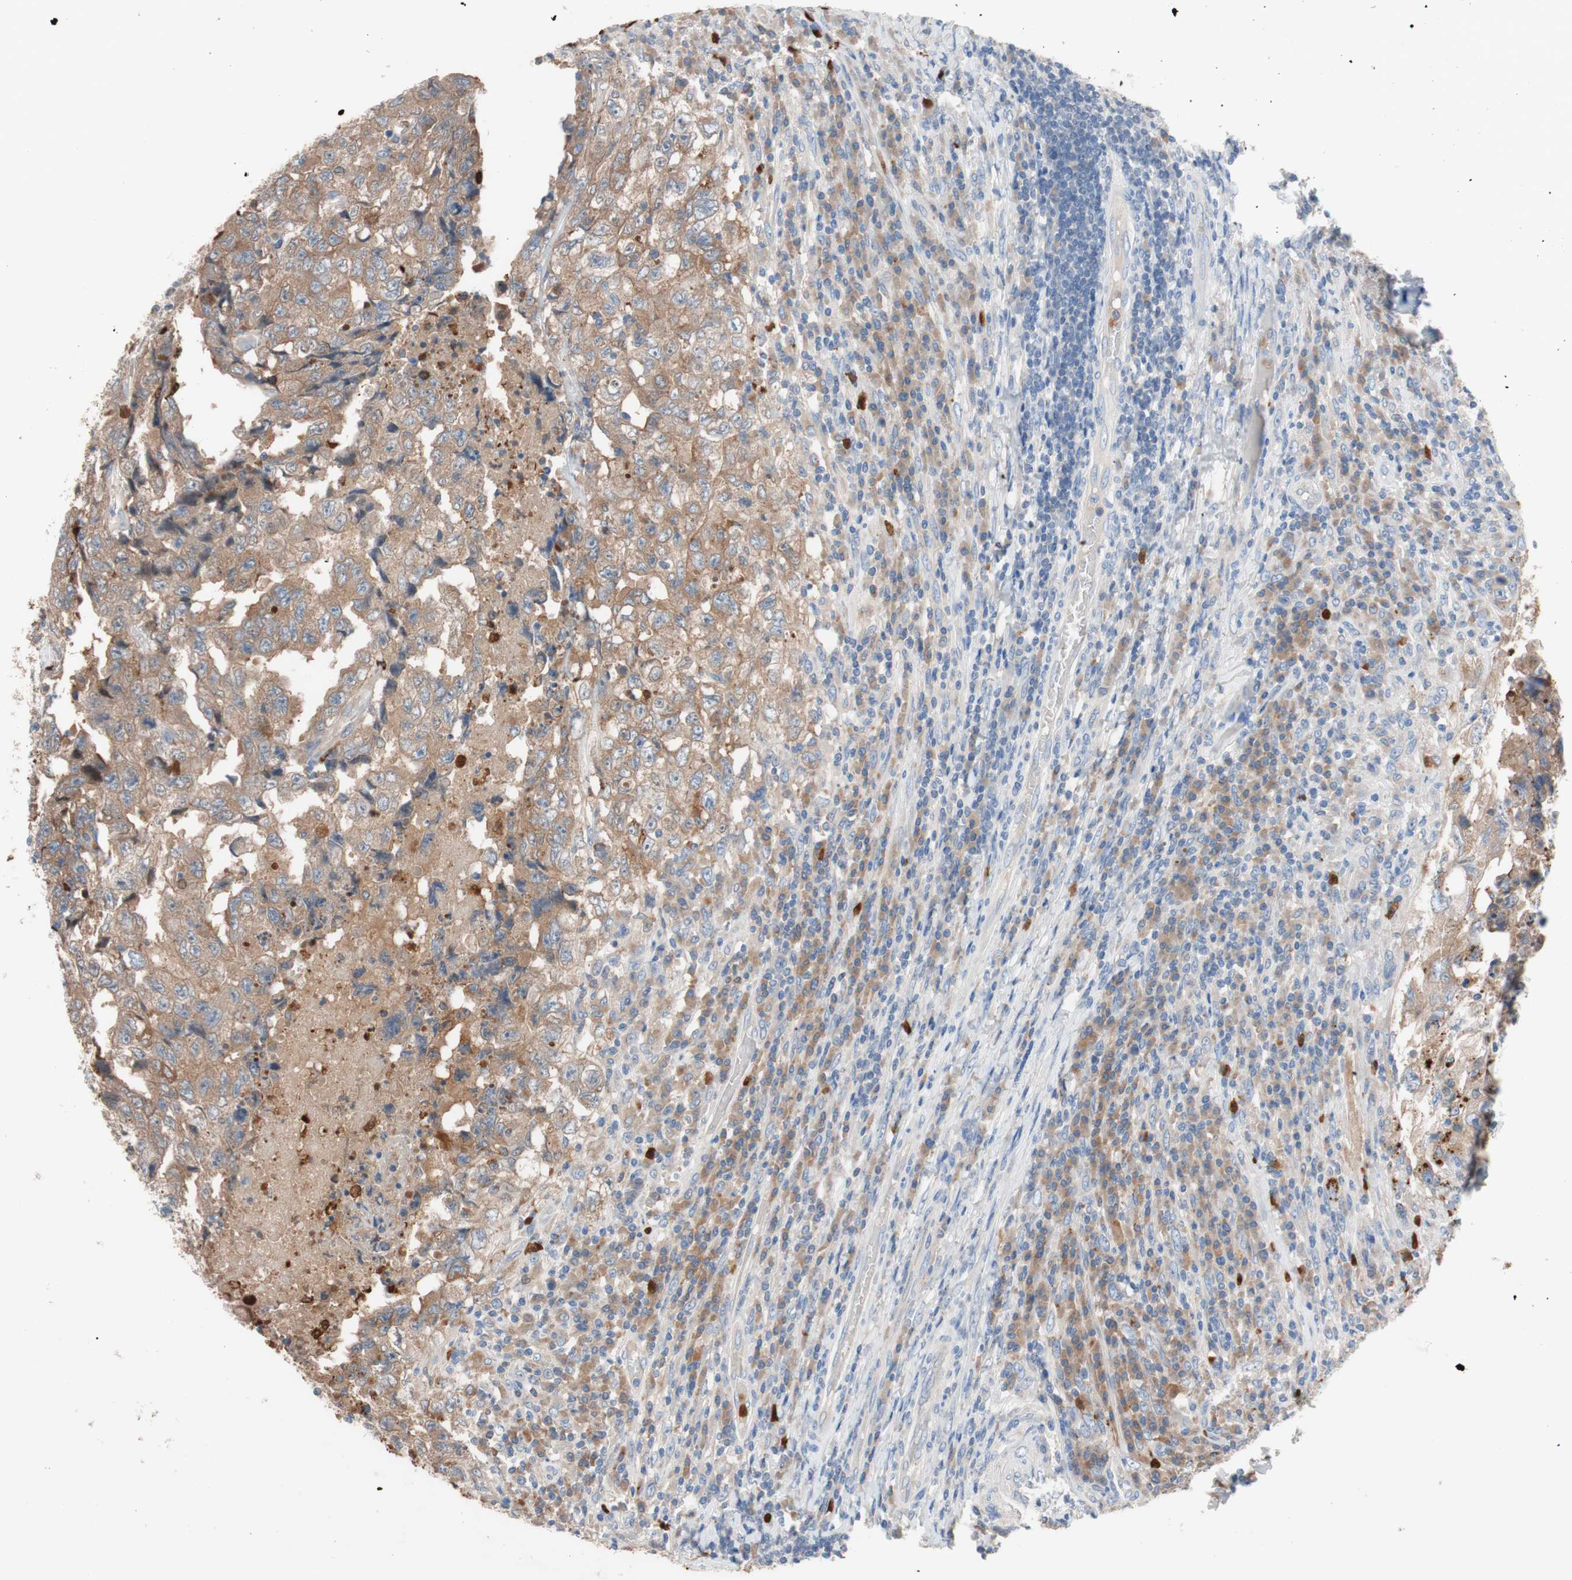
{"staining": {"intensity": "moderate", "quantity": ">75%", "location": "cytoplasmic/membranous"}, "tissue": "testis cancer", "cell_type": "Tumor cells", "image_type": "cancer", "snomed": [{"axis": "morphology", "description": "Necrosis, NOS"}, {"axis": "morphology", "description": "Carcinoma, Embryonal, NOS"}, {"axis": "topography", "description": "Testis"}], "caption": "Tumor cells display moderate cytoplasmic/membranous expression in about >75% of cells in testis cancer.", "gene": "CLEC4D", "patient": {"sex": "male", "age": 19}}